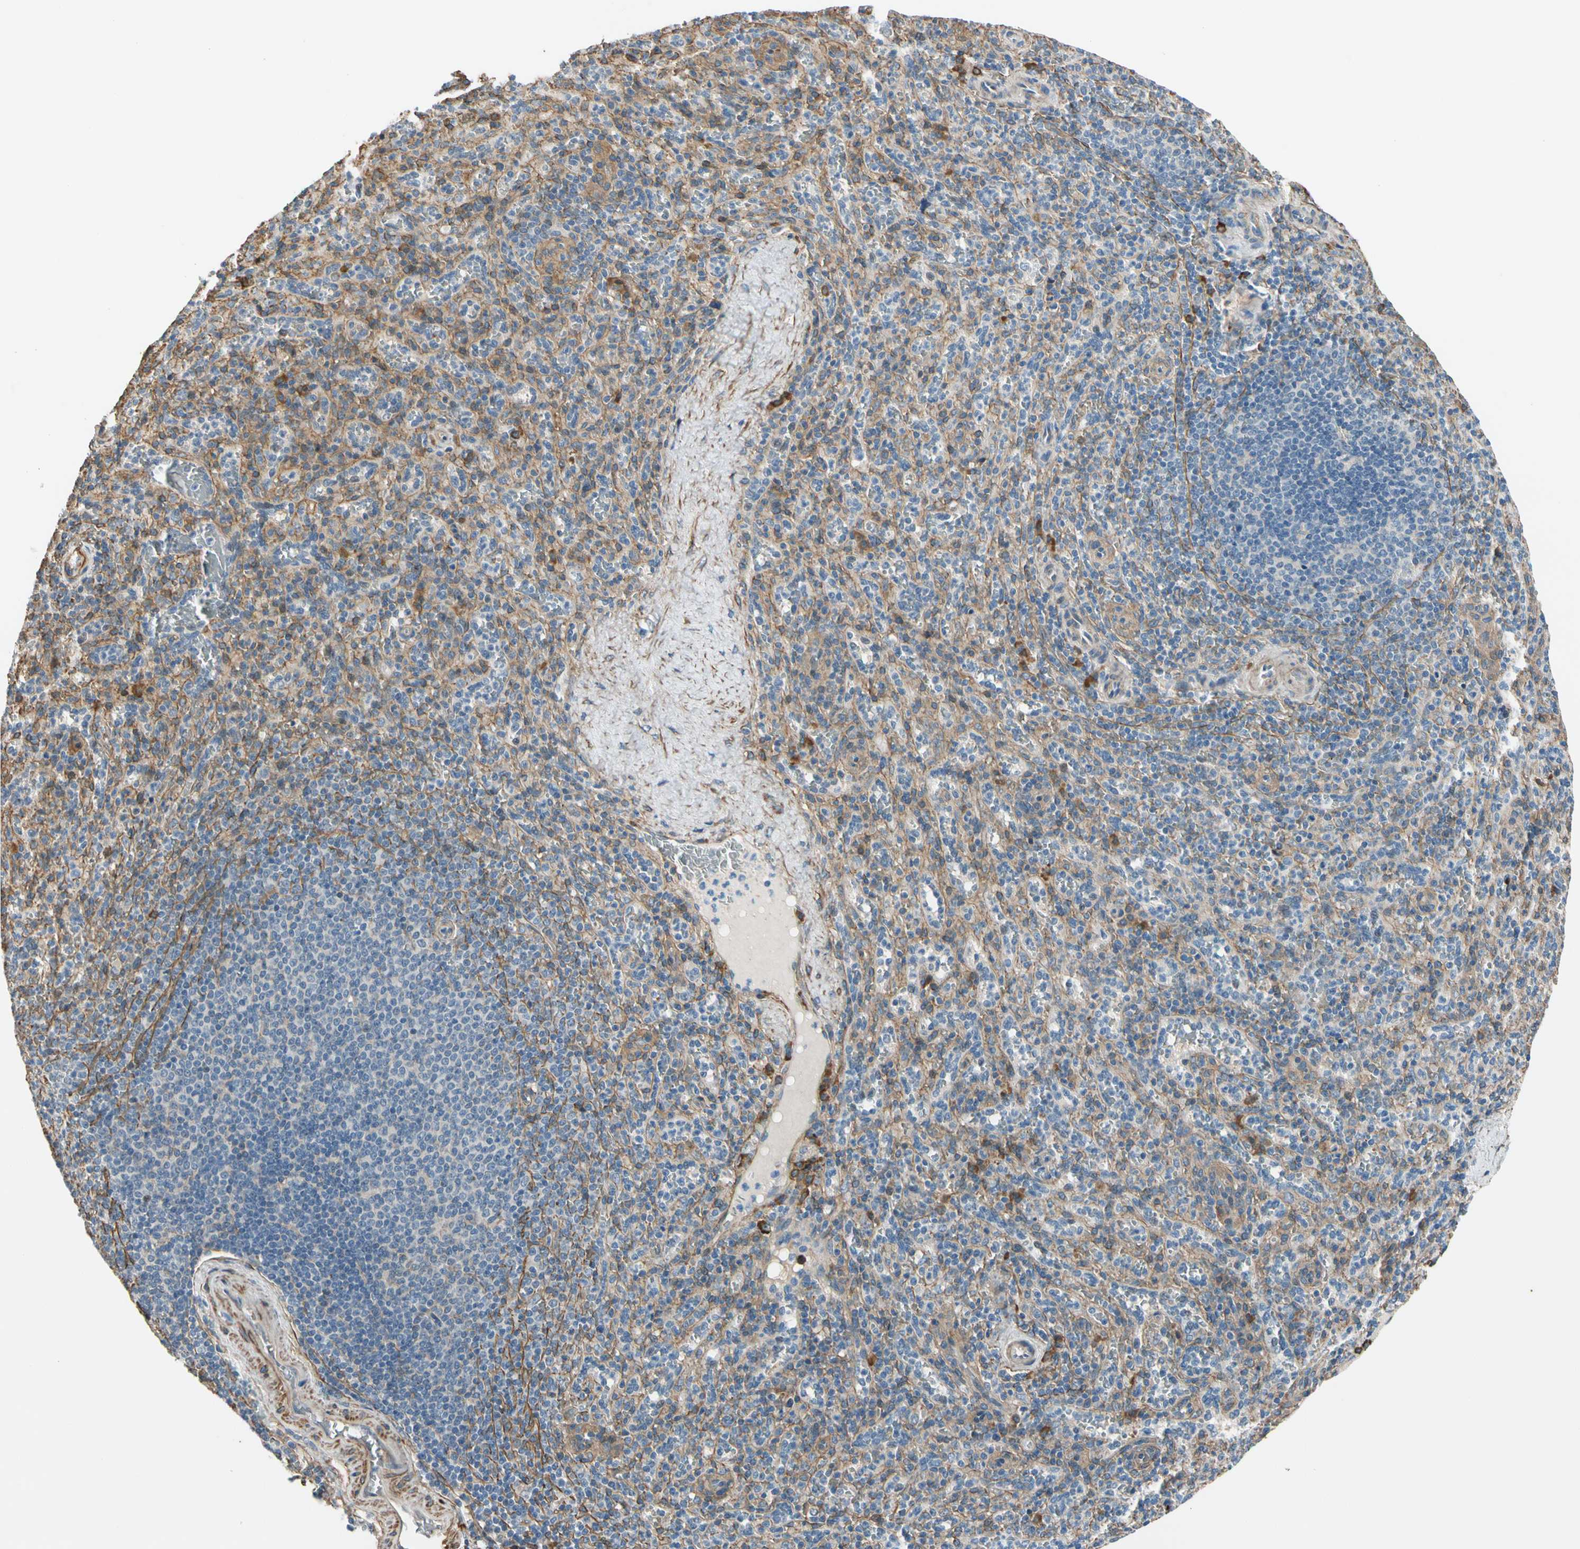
{"staining": {"intensity": "moderate", "quantity": "25%-75%", "location": "cytoplasmic/membranous"}, "tissue": "spleen", "cell_type": "Cells in red pulp", "image_type": "normal", "snomed": [{"axis": "morphology", "description": "Normal tissue, NOS"}, {"axis": "topography", "description": "Spleen"}], "caption": "Cells in red pulp demonstrate medium levels of moderate cytoplasmic/membranous positivity in approximately 25%-75% of cells in normal human spleen.", "gene": "LIMK2", "patient": {"sex": "male", "age": 36}}